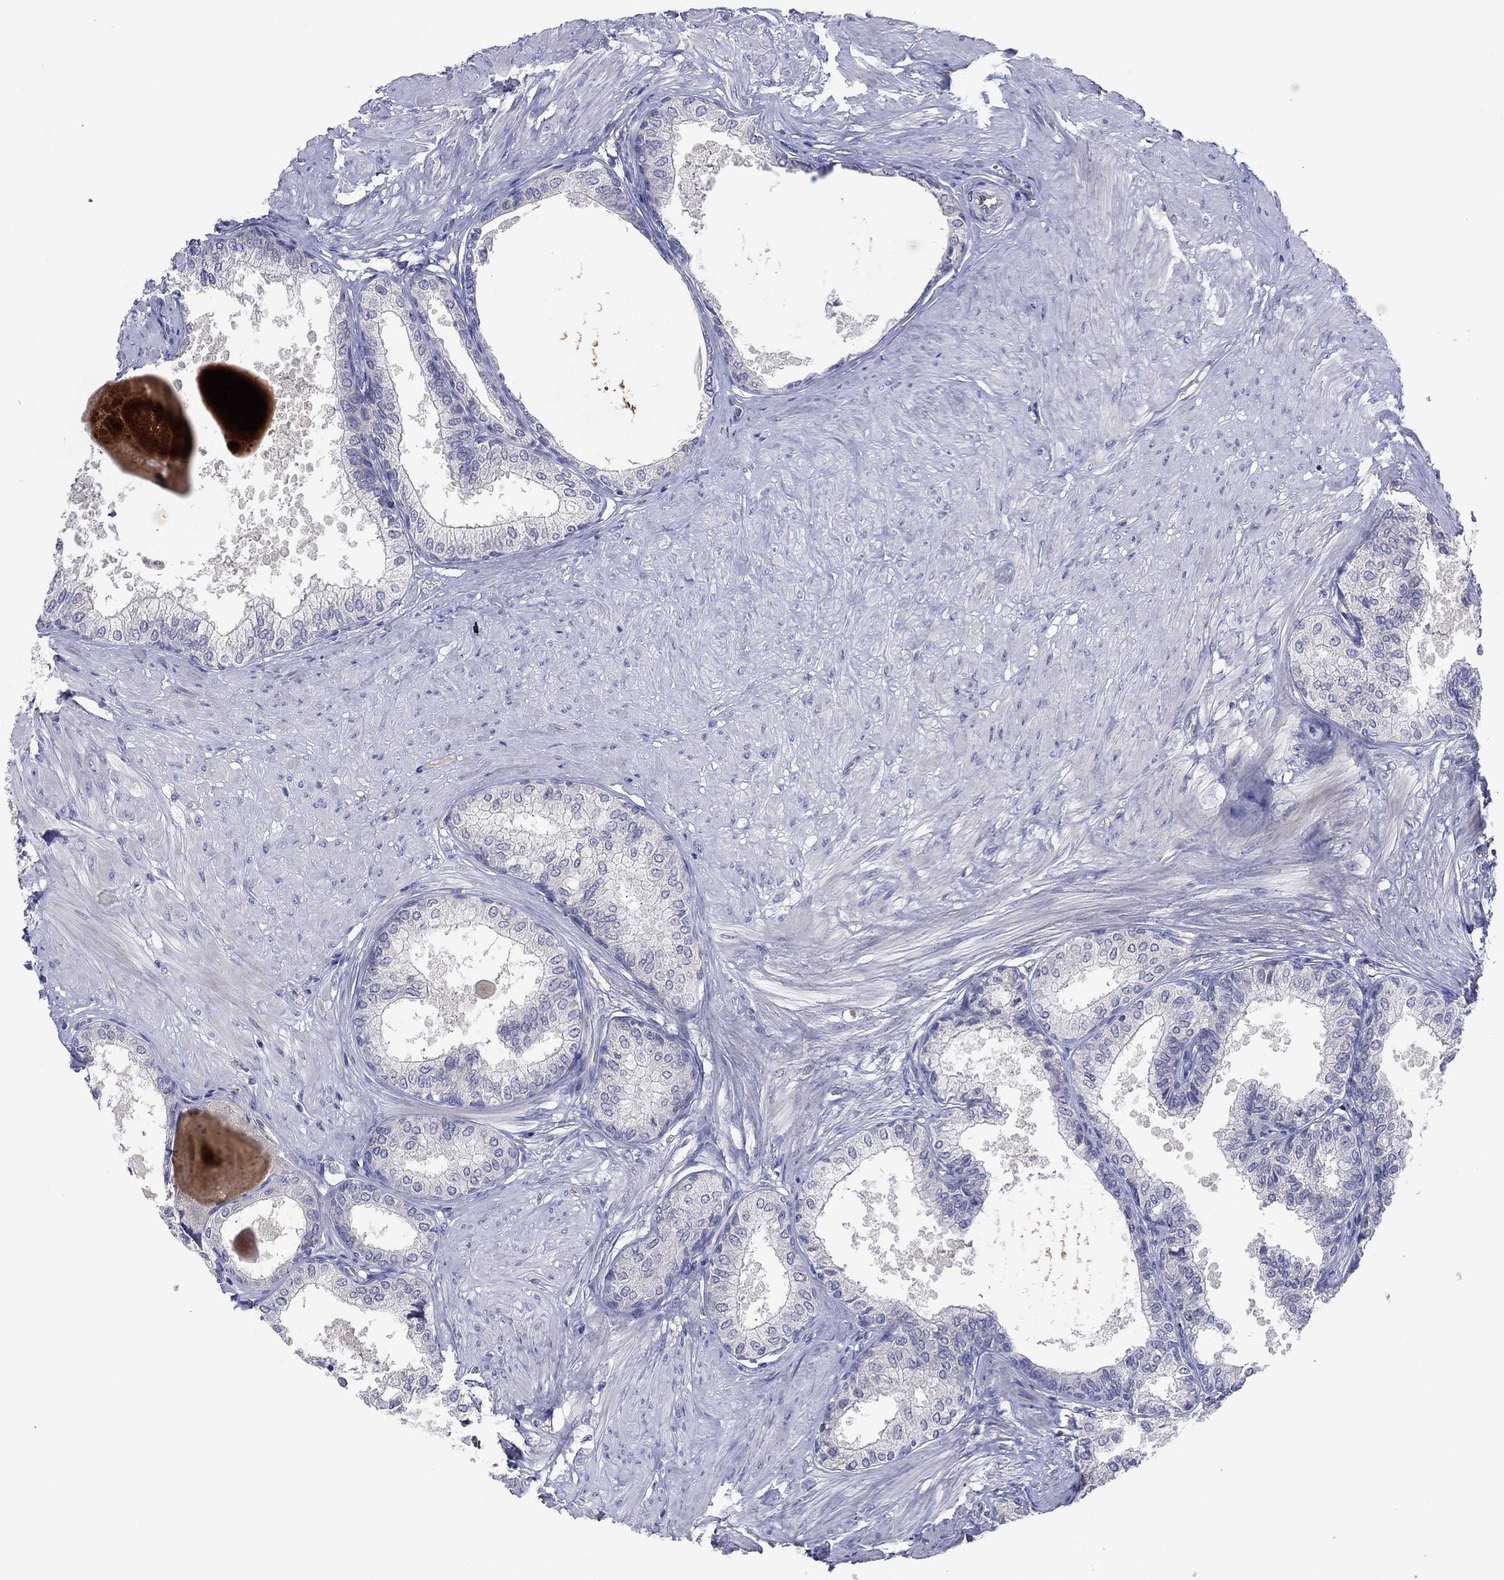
{"staining": {"intensity": "negative", "quantity": "none", "location": "none"}, "tissue": "prostate", "cell_type": "Glandular cells", "image_type": "normal", "snomed": [{"axis": "morphology", "description": "Normal tissue, NOS"}, {"axis": "topography", "description": "Prostate"}], "caption": "Immunohistochemistry (IHC) photomicrograph of normal prostate stained for a protein (brown), which exhibits no positivity in glandular cells.", "gene": "PLCL2", "patient": {"sex": "male", "age": 63}}